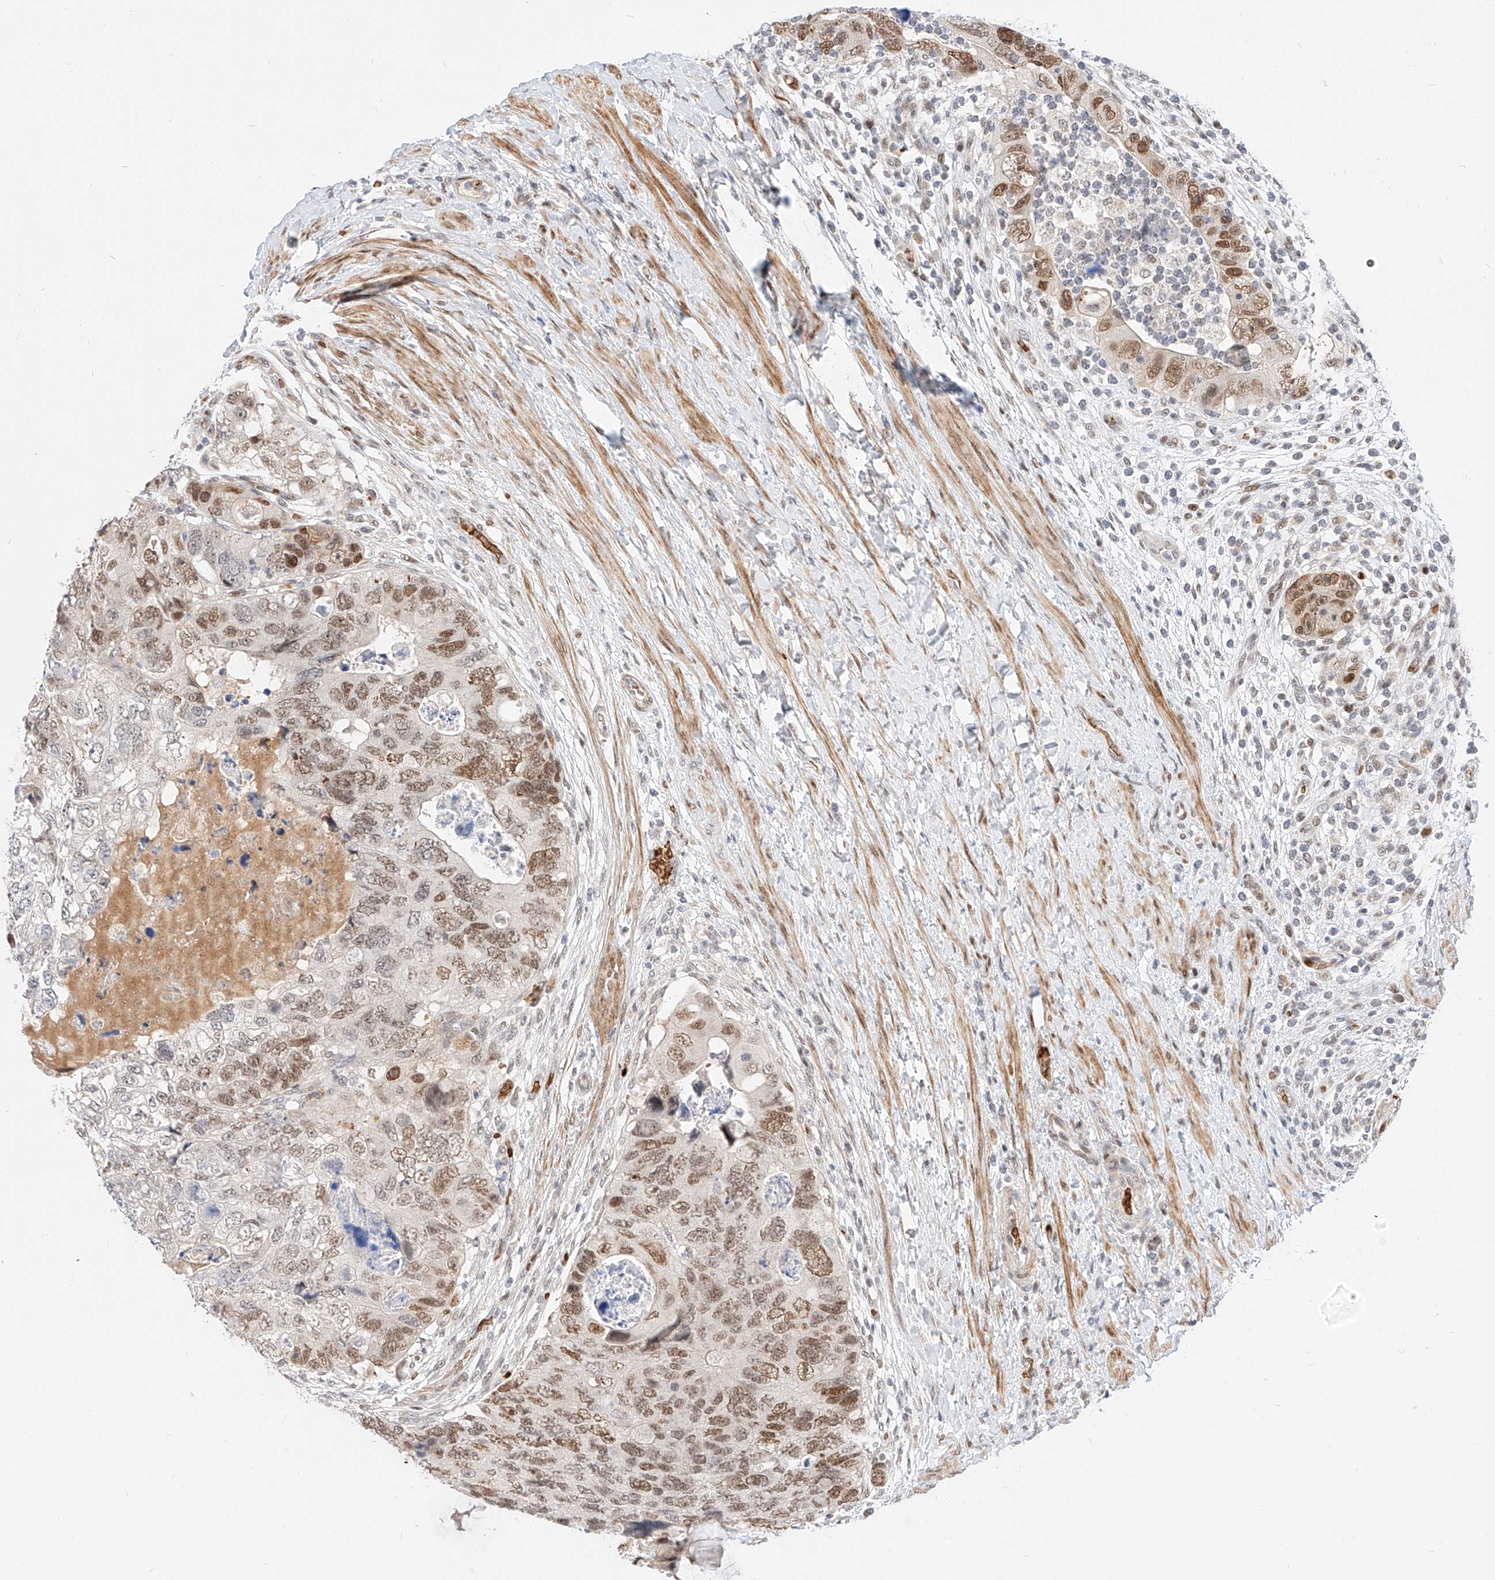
{"staining": {"intensity": "moderate", "quantity": "25%-75%", "location": "nuclear"}, "tissue": "colorectal cancer", "cell_type": "Tumor cells", "image_type": "cancer", "snomed": [{"axis": "morphology", "description": "Adenocarcinoma, NOS"}, {"axis": "topography", "description": "Rectum"}], "caption": "High-magnification brightfield microscopy of colorectal cancer stained with DAB (3,3'-diaminobenzidine) (brown) and counterstained with hematoxylin (blue). tumor cells exhibit moderate nuclear positivity is seen in approximately25%-75% of cells.", "gene": "CBX8", "patient": {"sex": "male", "age": 59}}